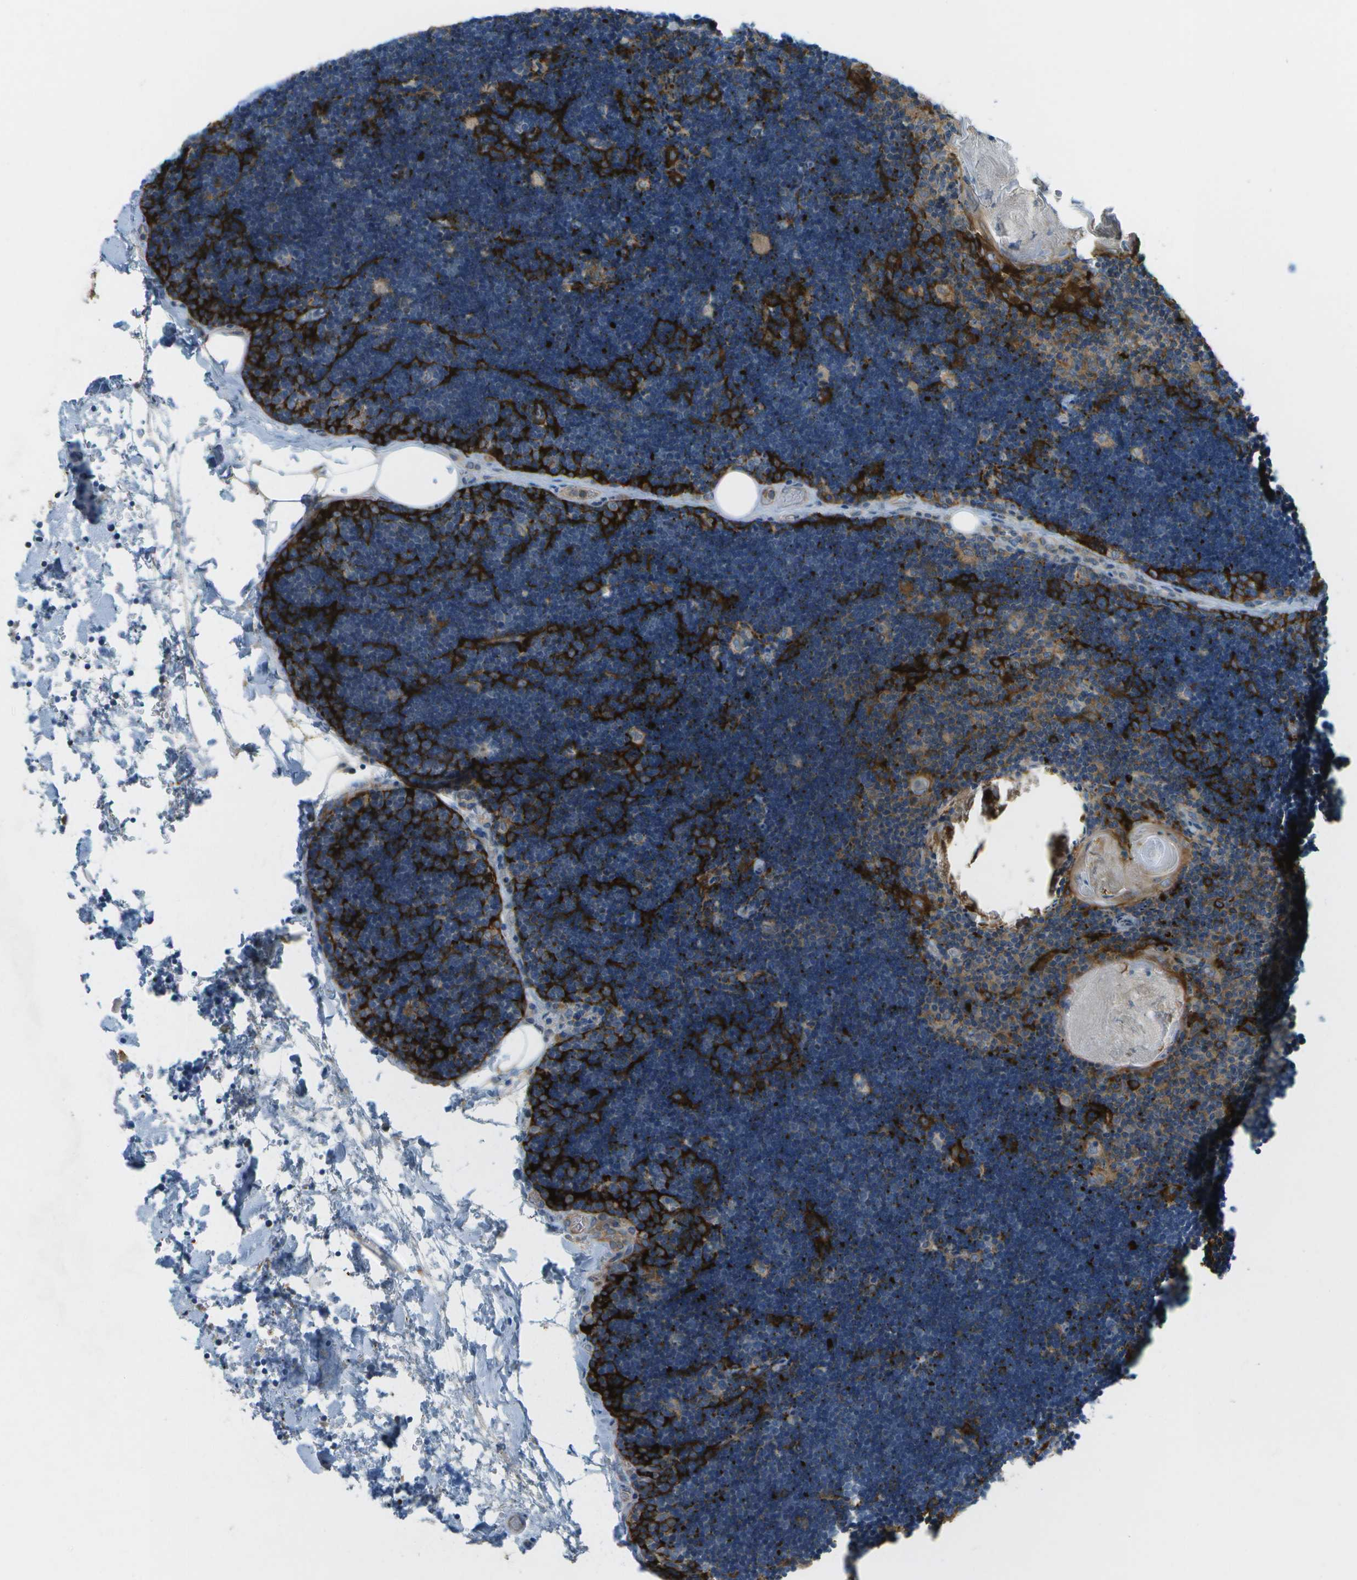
{"staining": {"intensity": "weak", "quantity": "<25%", "location": "cytoplasmic/membranous"}, "tissue": "lymph node", "cell_type": "Germinal center cells", "image_type": "normal", "snomed": [{"axis": "morphology", "description": "Normal tissue, NOS"}, {"axis": "topography", "description": "Lymph node"}], "caption": "DAB (3,3'-diaminobenzidine) immunohistochemical staining of unremarkable human lymph node displays no significant positivity in germinal center cells.", "gene": "WNK2", "patient": {"sex": "male", "age": 33}}